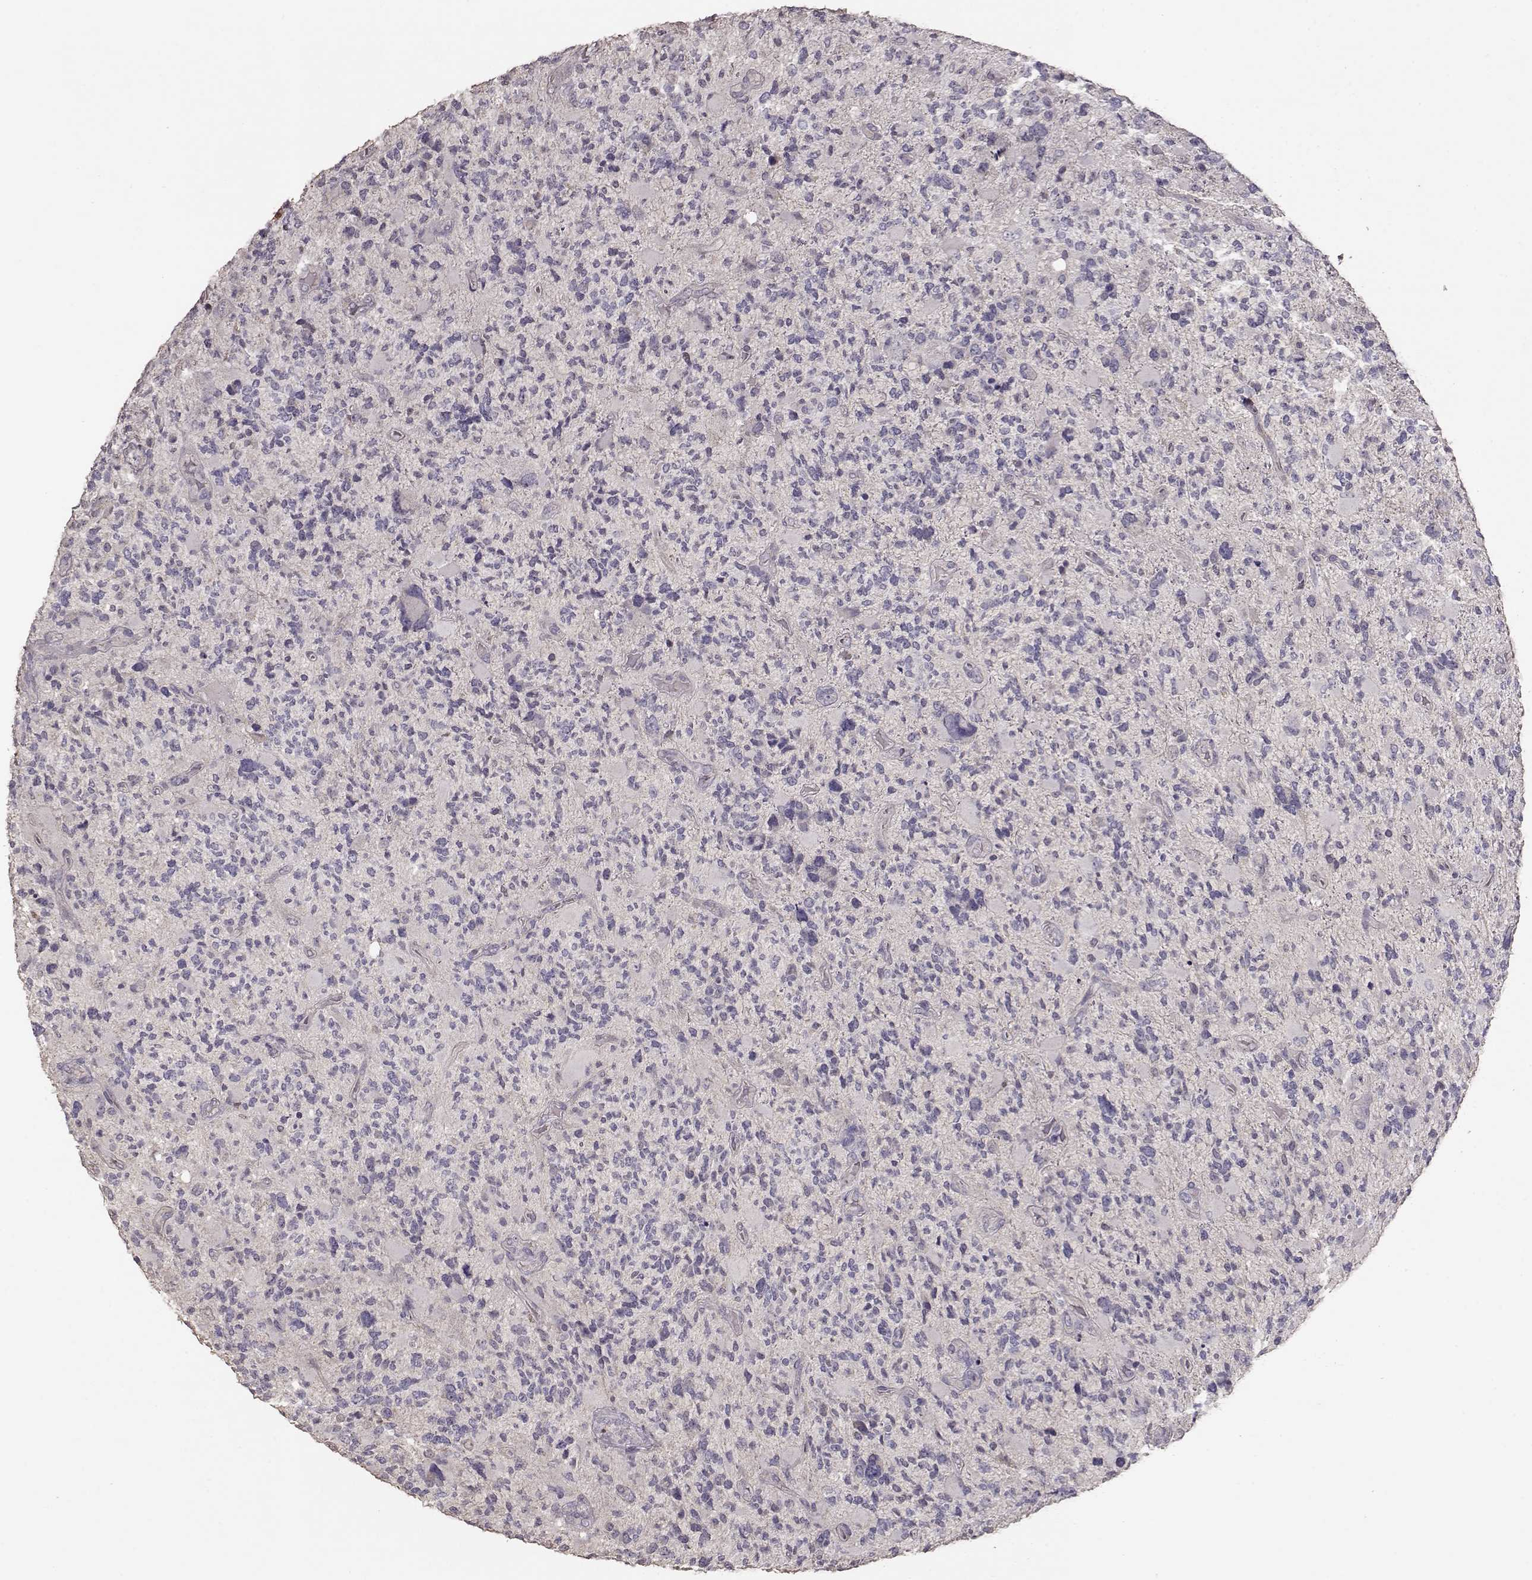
{"staining": {"intensity": "negative", "quantity": "none", "location": "none"}, "tissue": "glioma", "cell_type": "Tumor cells", "image_type": "cancer", "snomed": [{"axis": "morphology", "description": "Glioma, malignant, High grade"}, {"axis": "topography", "description": "Brain"}], "caption": "Human glioma stained for a protein using immunohistochemistry reveals no staining in tumor cells.", "gene": "PMCH", "patient": {"sex": "female", "age": 71}}